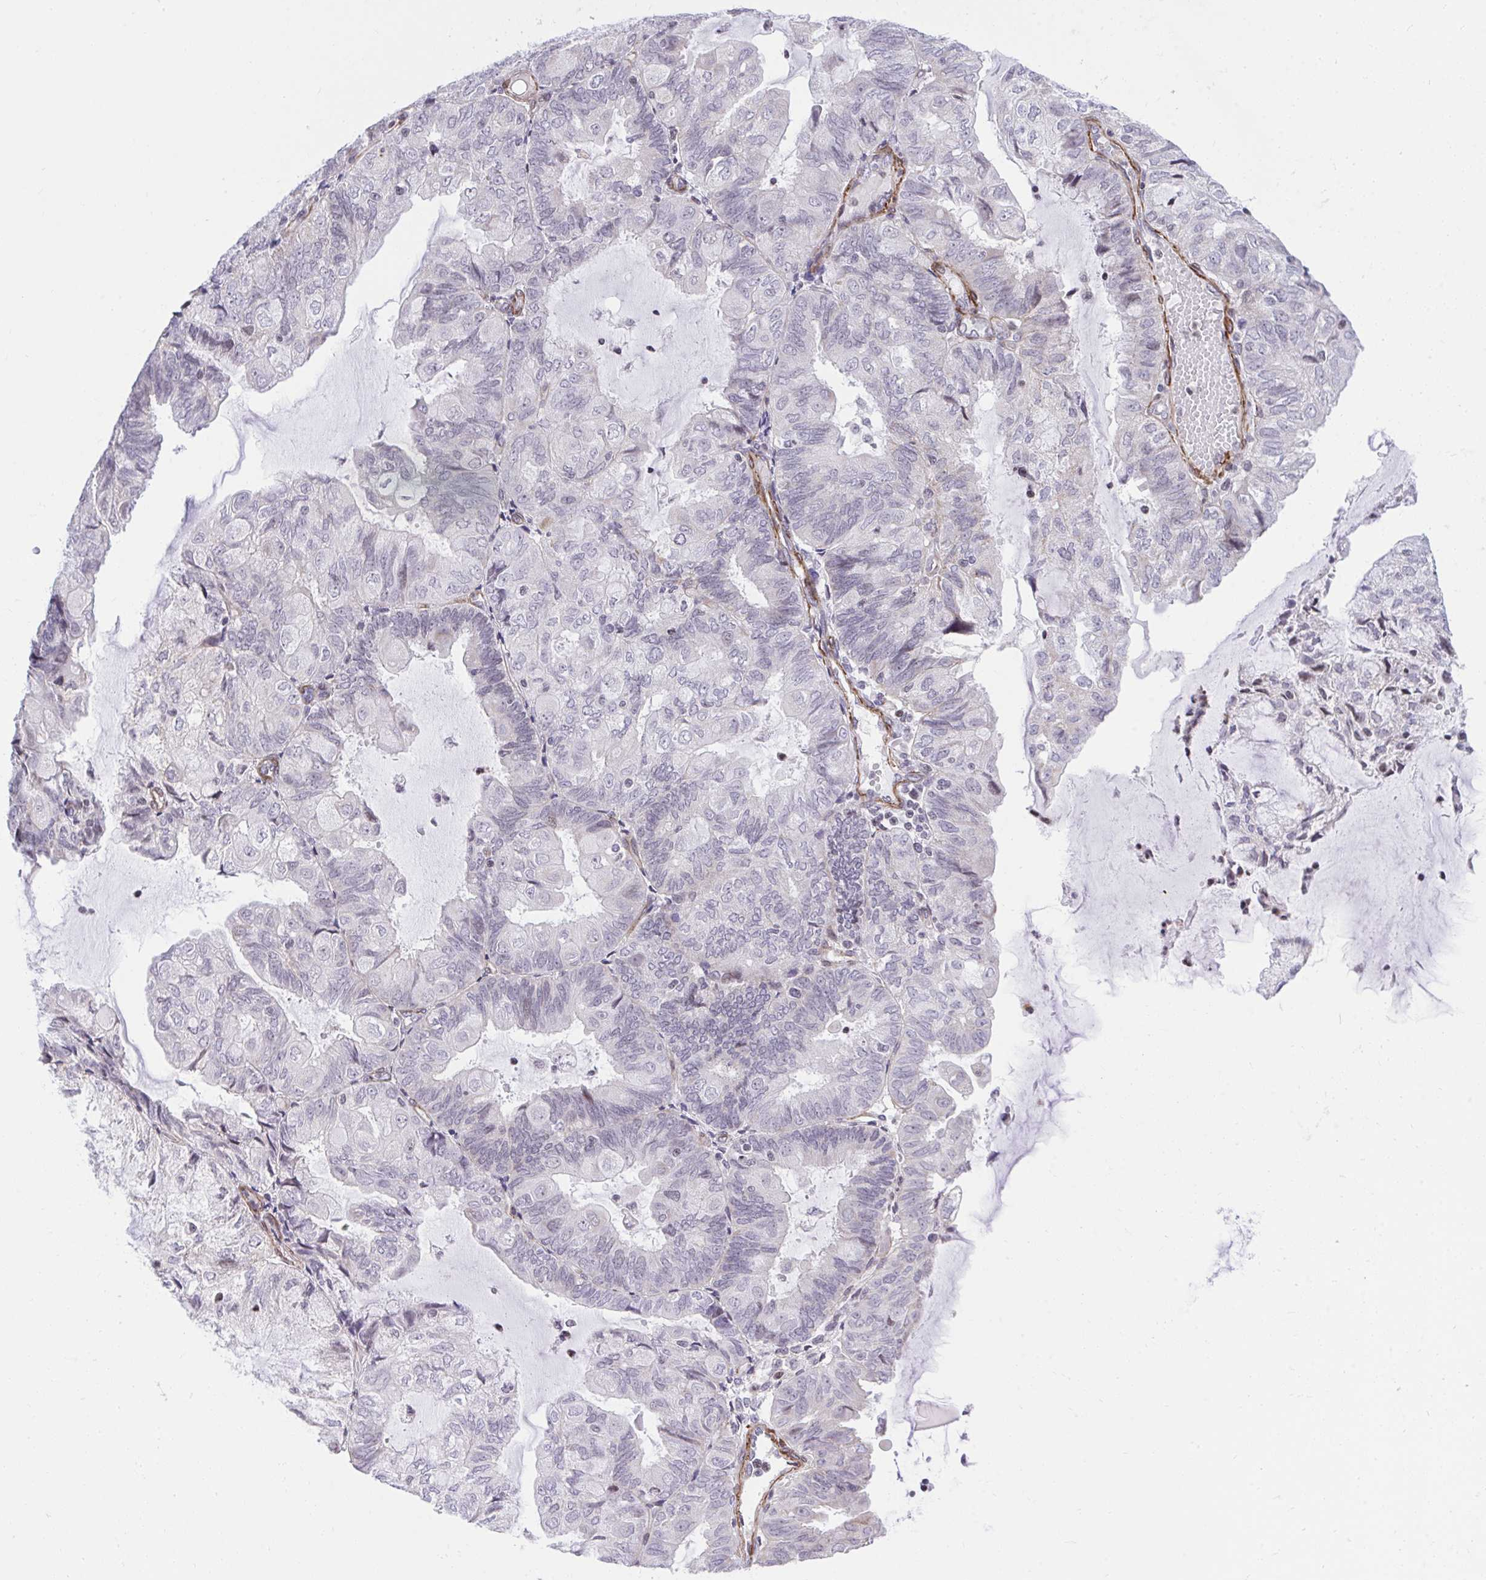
{"staining": {"intensity": "negative", "quantity": "none", "location": "none"}, "tissue": "endometrial cancer", "cell_type": "Tumor cells", "image_type": "cancer", "snomed": [{"axis": "morphology", "description": "Adenocarcinoma, NOS"}, {"axis": "topography", "description": "Endometrium"}], "caption": "The immunohistochemistry micrograph has no significant staining in tumor cells of endometrial cancer tissue.", "gene": "KCNN4", "patient": {"sex": "female", "age": 81}}